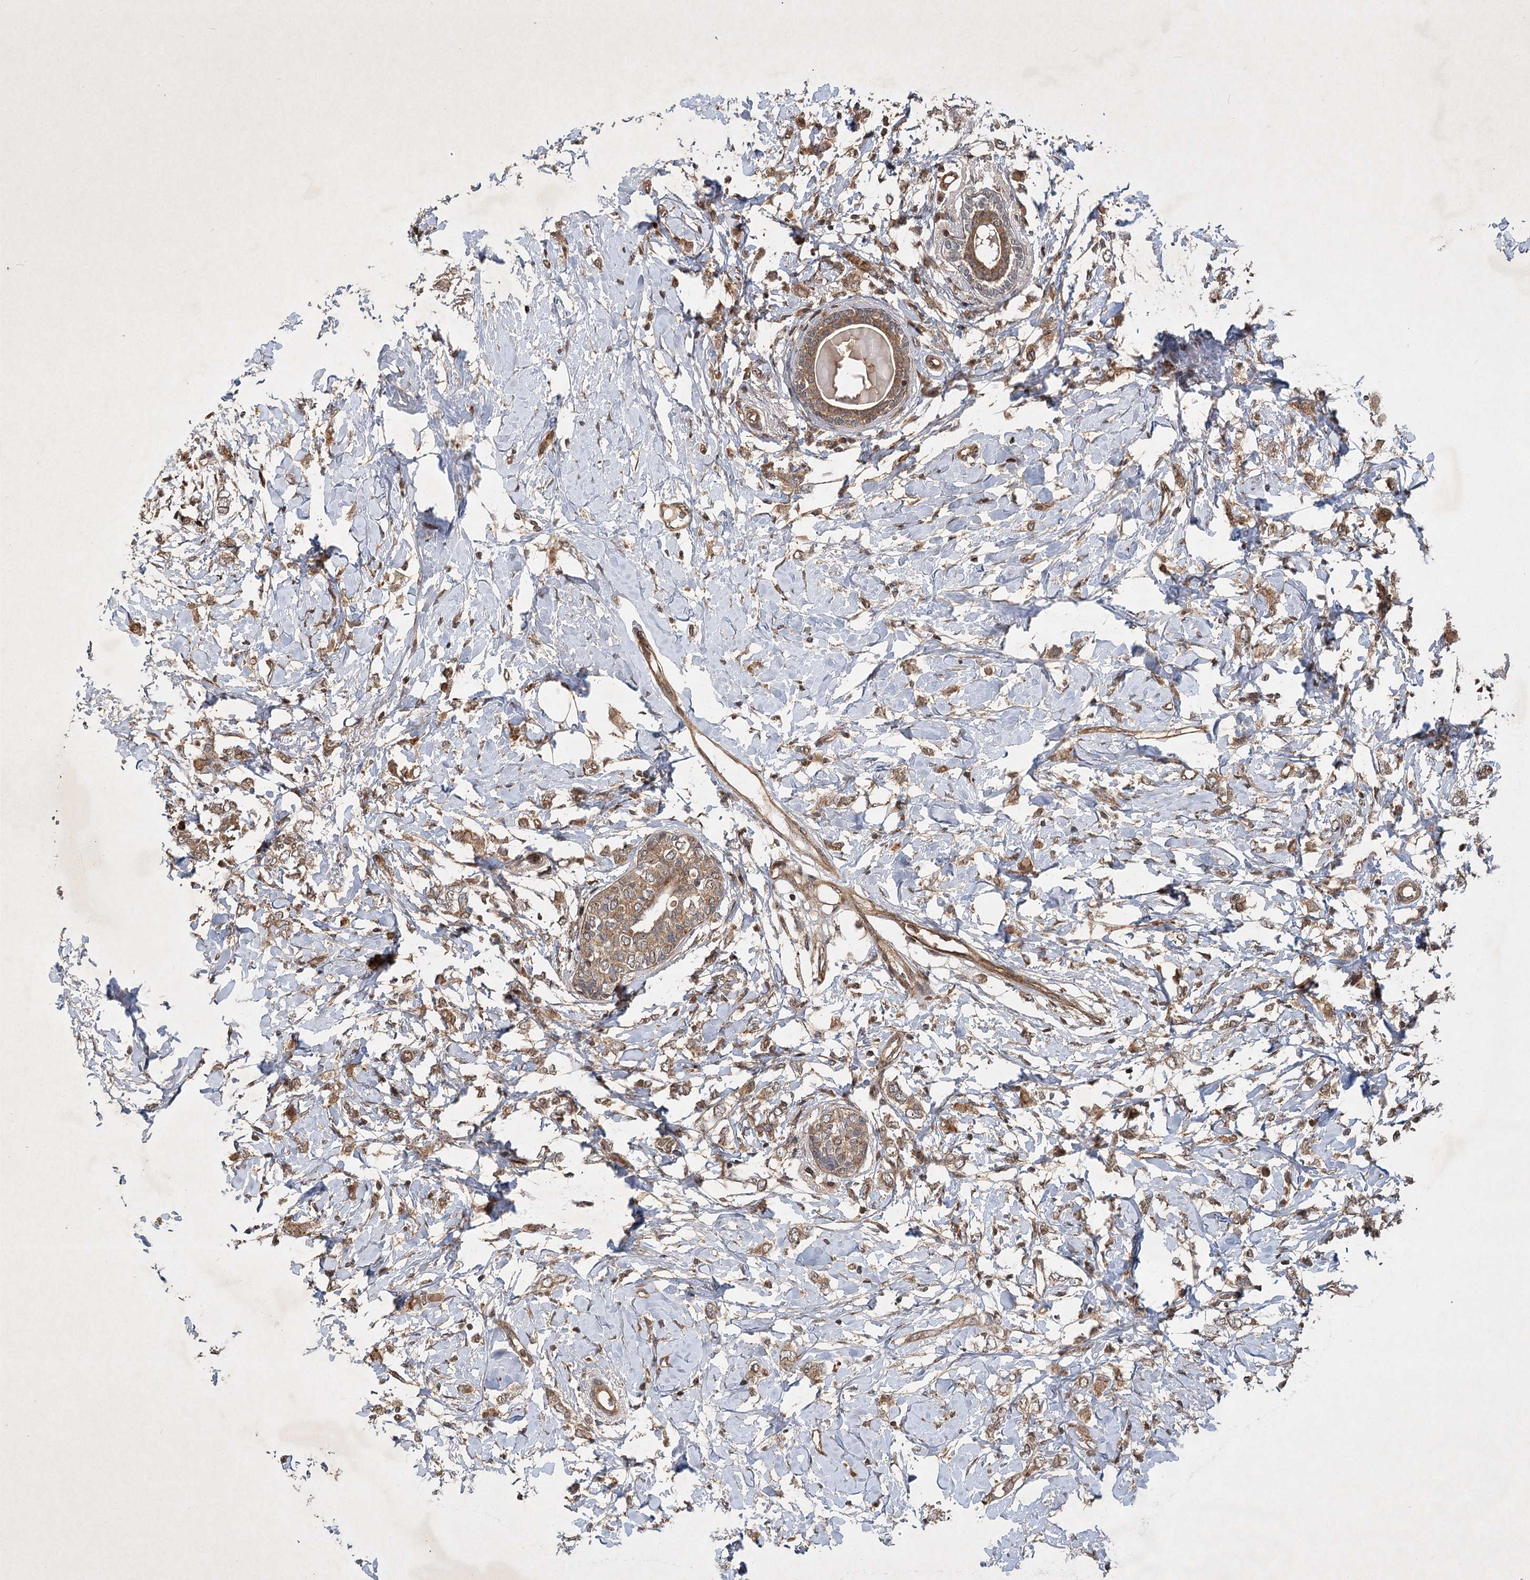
{"staining": {"intensity": "moderate", "quantity": ">75%", "location": "cytoplasmic/membranous"}, "tissue": "breast cancer", "cell_type": "Tumor cells", "image_type": "cancer", "snomed": [{"axis": "morphology", "description": "Normal tissue, NOS"}, {"axis": "morphology", "description": "Lobular carcinoma"}, {"axis": "topography", "description": "Breast"}], "caption": "Immunohistochemical staining of human lobular carcinoma (breast) displays medium levels of moderate cytoplasmic/membranous protein positivity in approximately >75% of tumor cells.", "gene": "INSIG2", "patient": {"sex": "female", "age": 47}}